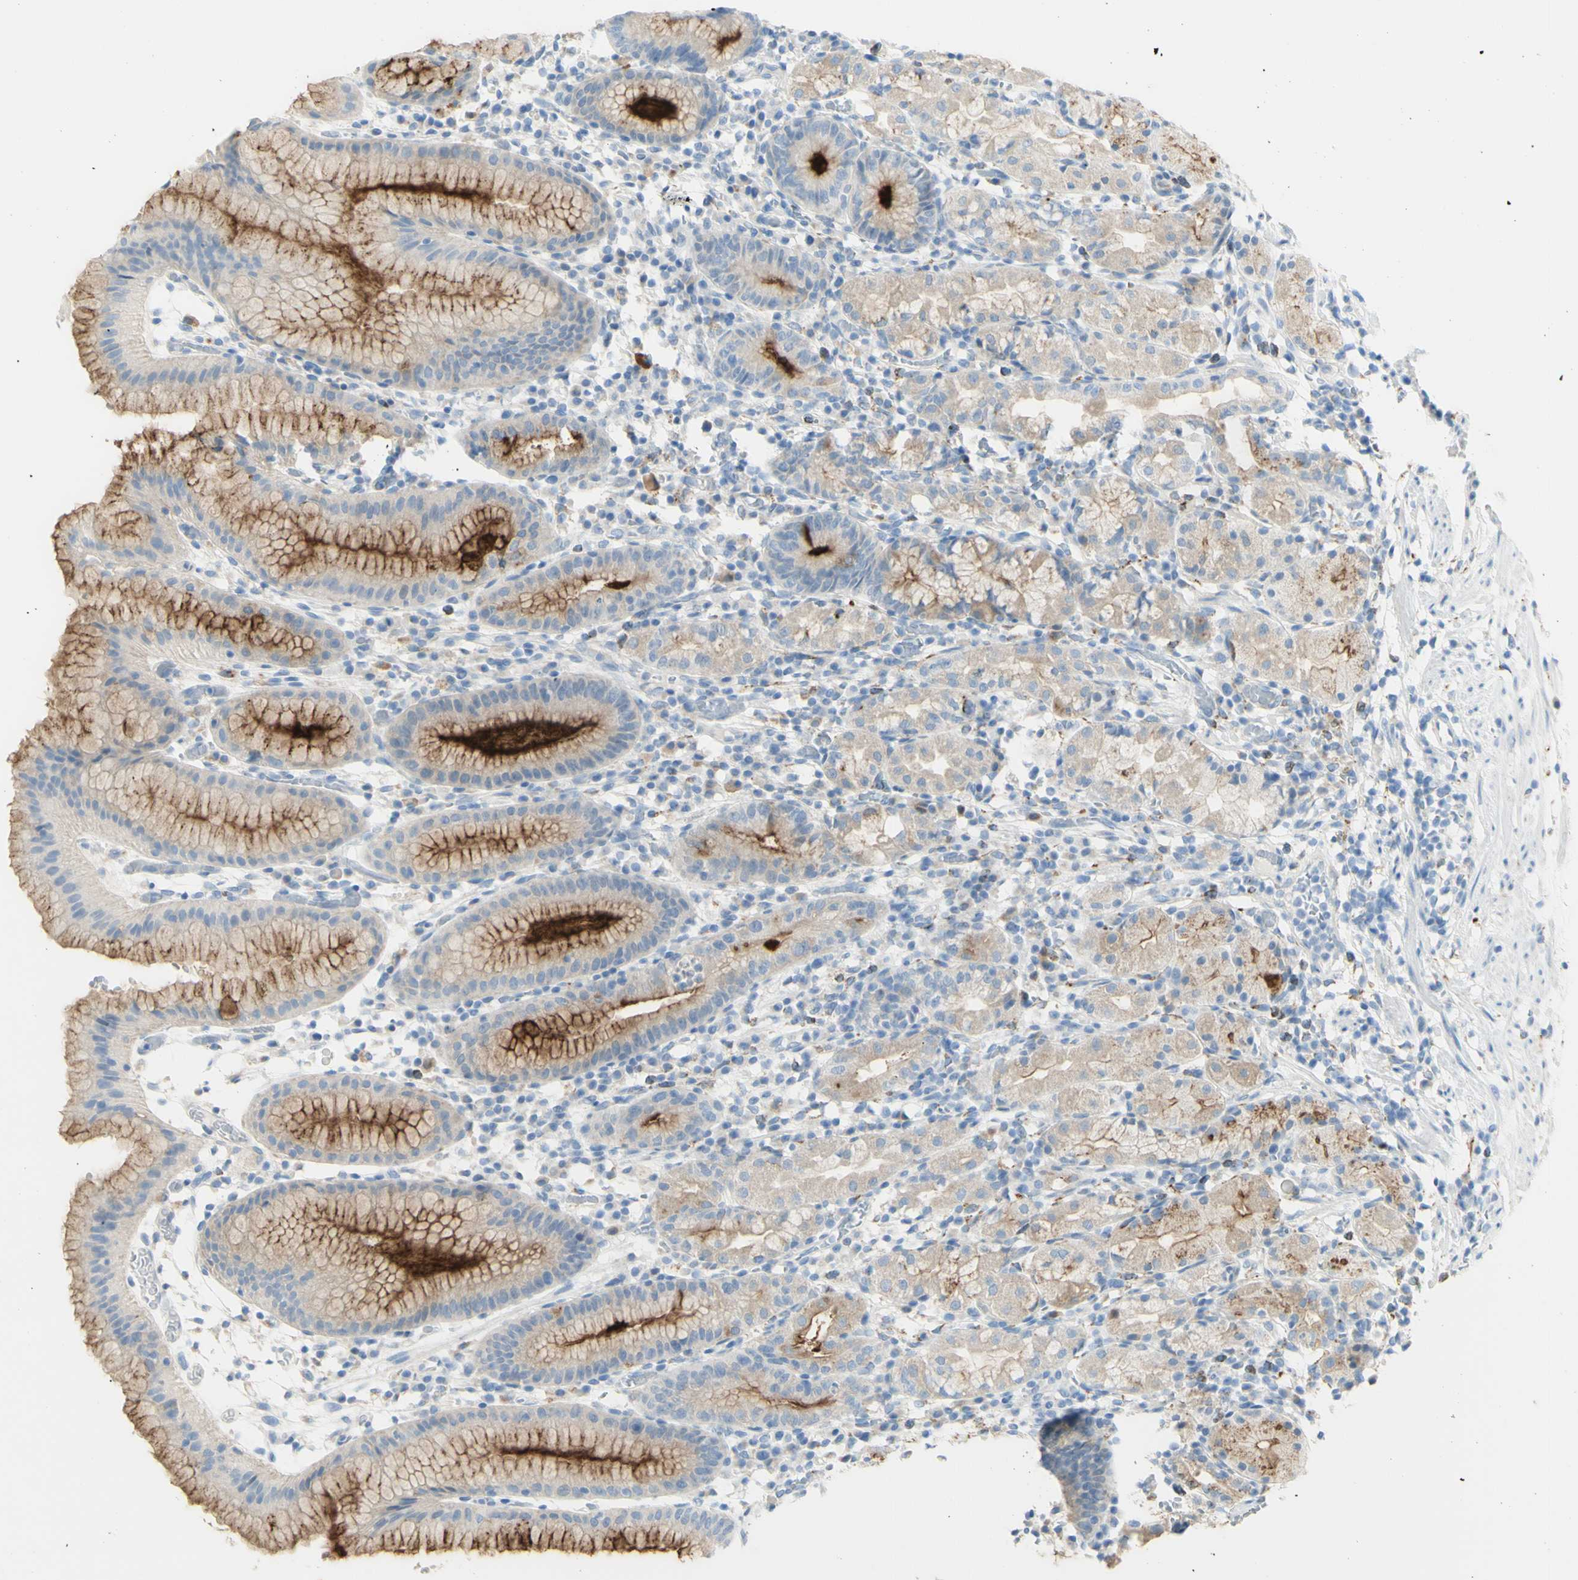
{"staining": {"intensity": "strong", "quantity": "25%-75%", "location": "cytoplasmic/membranous"}, "tissue": "stomach", "cell_type": "Glandular cells", "image_type": "normal", "snomed": [{"axis": "morphology", "description": "Normal tissue, NOS"}, {"axis": "topography", "description": "Stomach"}, {"axis": "topography", "description": "Stomach, lower"}], "caption": "Immunohistochemical staining of normal stomach shows strong cytoplasmic/membranous protein expression in approximately 25%-75% of glandular cells.", "gene": "TSPAN1", "patient": {"sex": "female", "age": 75}}